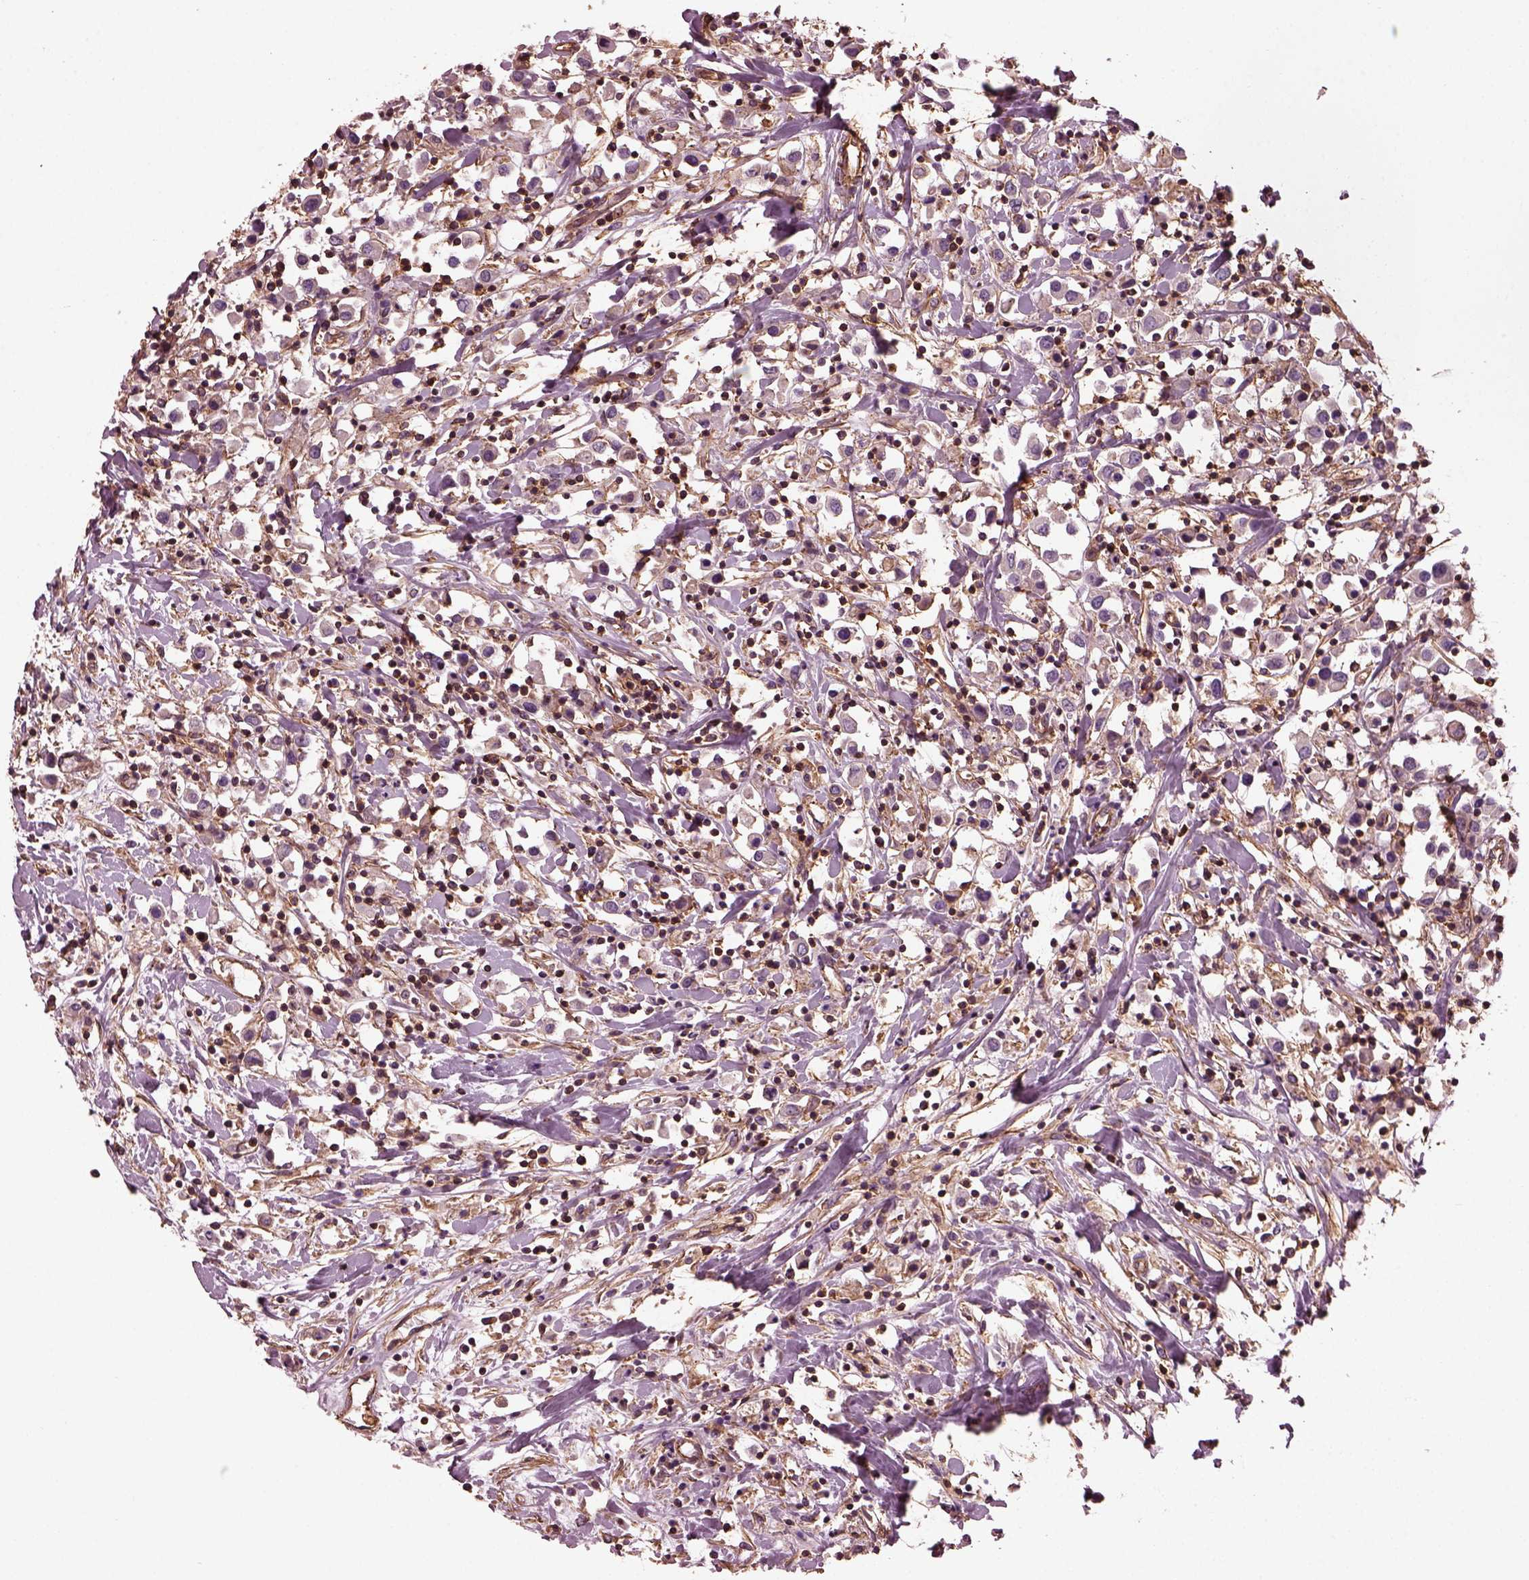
{"staining": {"intensity": "weak", "quantity": "<25%", "location": "cytoplasmic/membranous"}, "tissue": "breast cancer", "cell_type": "Tumor cells", "image_type": "cancer", "snomed": [{"axis": "morphology", "description": "Duct carcinoma"}, {"axis": "topography", "description": "Breast"}], "caption": "An image of infiltrating ductal carcinoma (breast) stained for a protein demonstrates no brown staining in tumor cells.", "gene": "MYL6", "patient": {"sex": "female", "age": 61}}